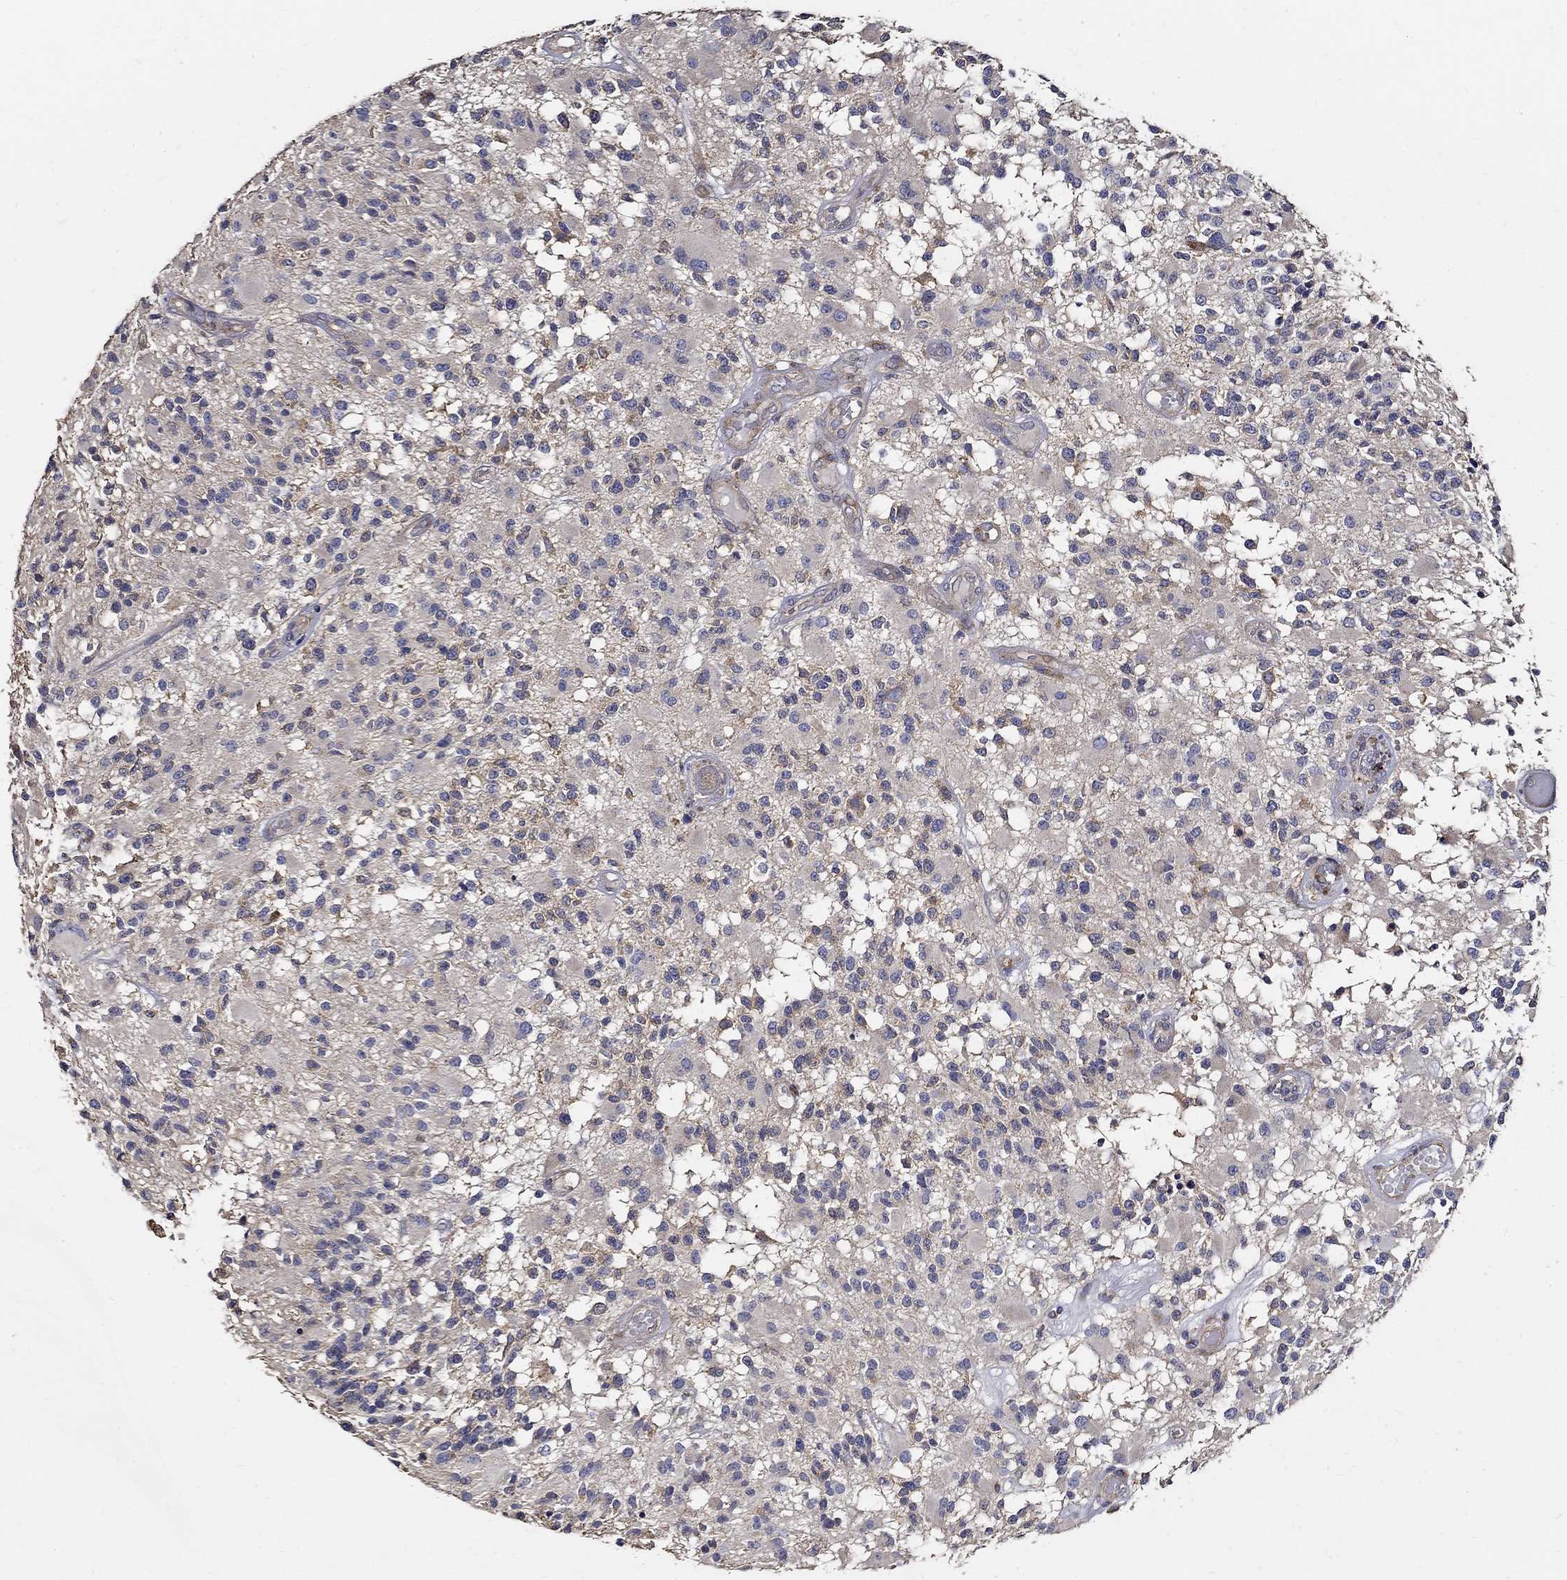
{"staining": {"intensity": "negative", "quantity": "none", "location": "none"}, "tissue": "glioma", "cell_type": "Tumor cells", "image_type": "cancer", "snomed": [{"axis": "morphology", "description": "Glioma, malignant, High grade"}, {"axis": "topography", "description": "Brain"}], "caption": "Malignant glioma (high-grade) was stained to show a protein in brown. There is no significant staining in tumor cells.", "gene": "EMILIN3", "patient": {"sex": "female", "age": 63}}